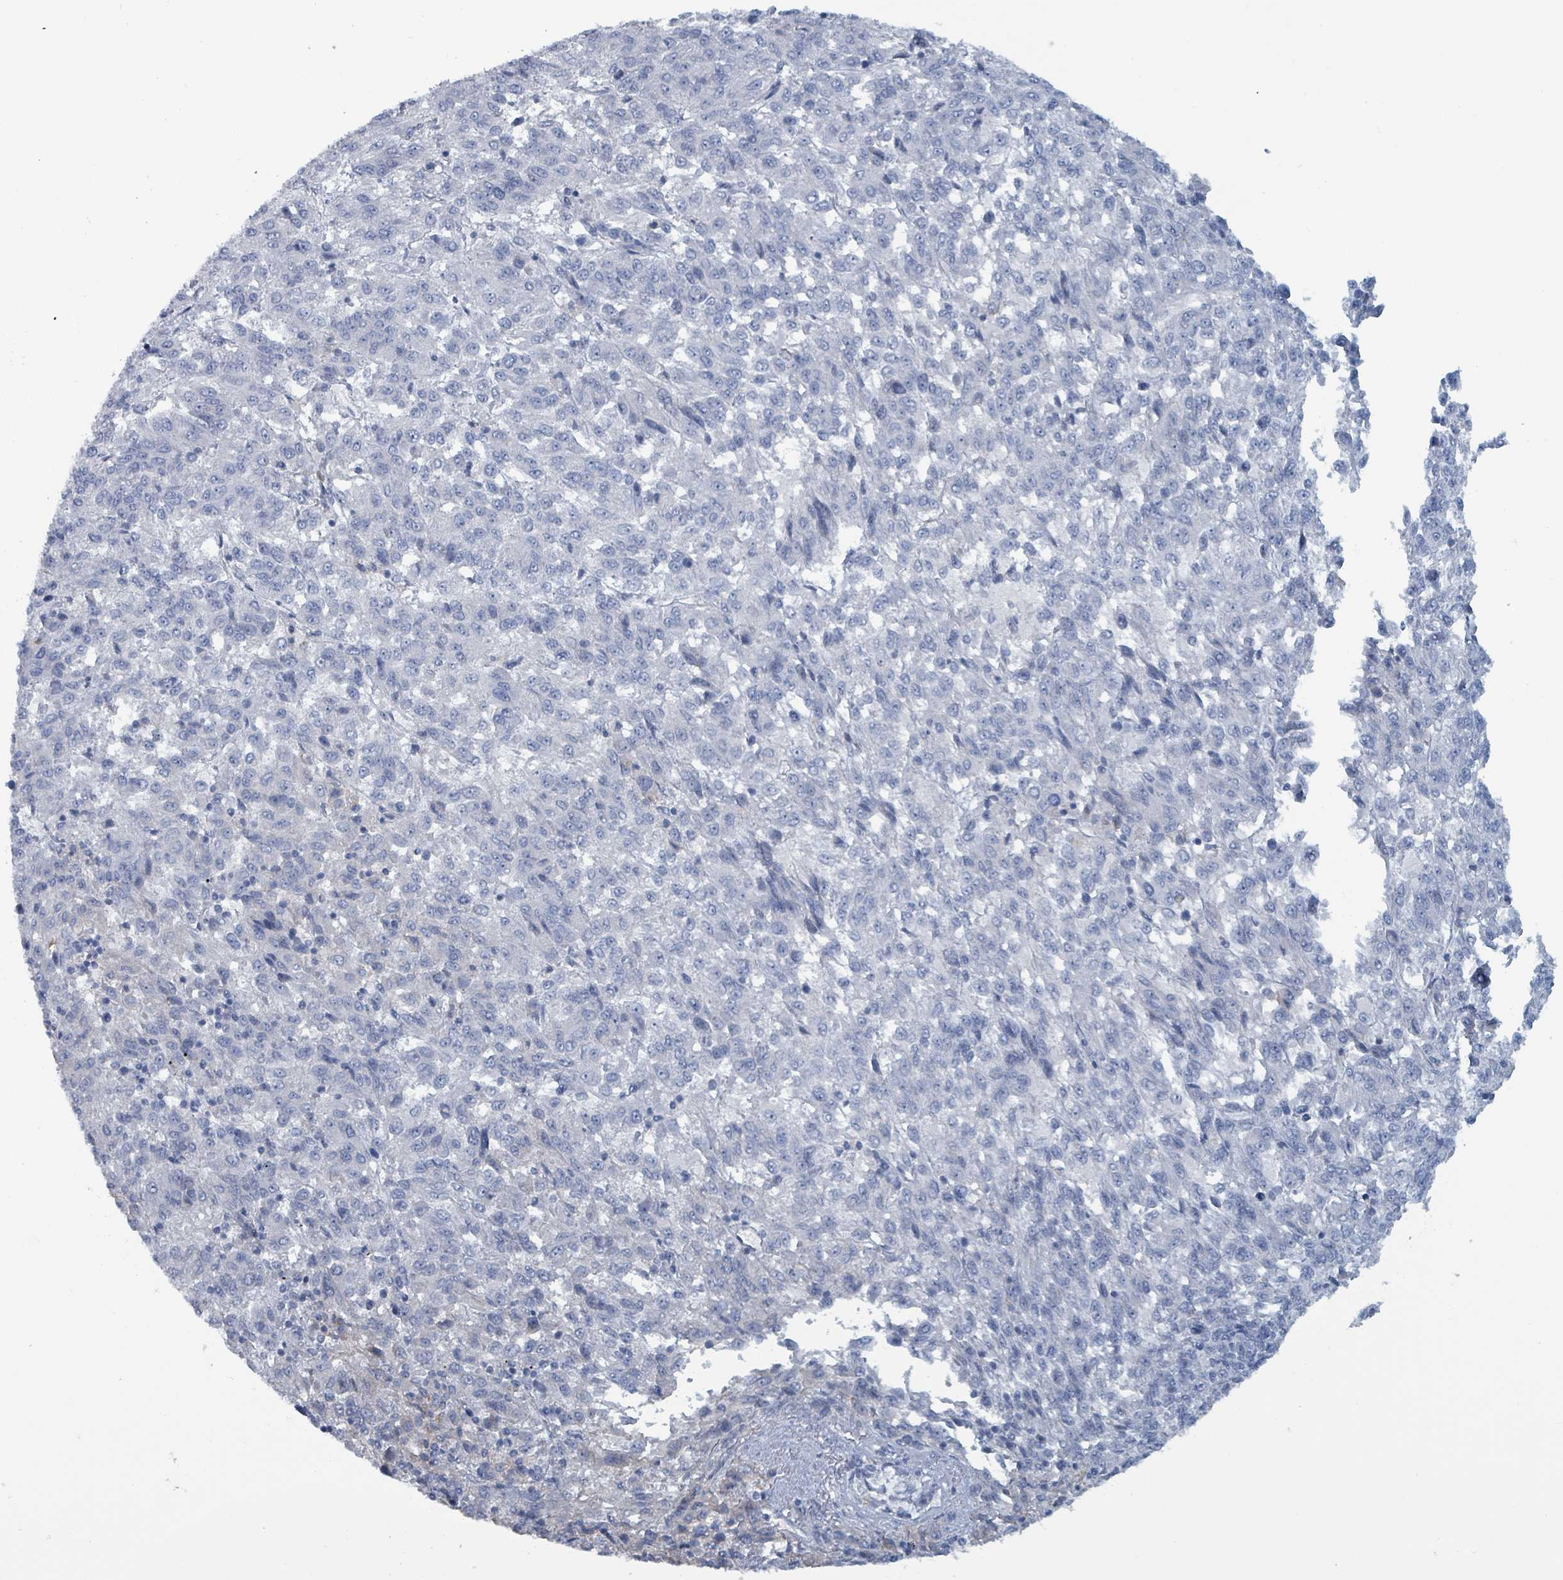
{"staining": {"intensity": "negative", "quantity": "none", "location": "none"}, "tissue": "melanoma", "cell_type": "Tumor cells", "image_type": "cancer", "snomed": [{"axis": "morphology", "description": "Malignant melanoma, Metastatic site"}, {"axis": "topography", "description": "Lung"}], "caption": "An image of human melanoma is negative for staining in tumor cells.", "gene": "TAAR5", "patient": {"sex": "male", "age": 64}}